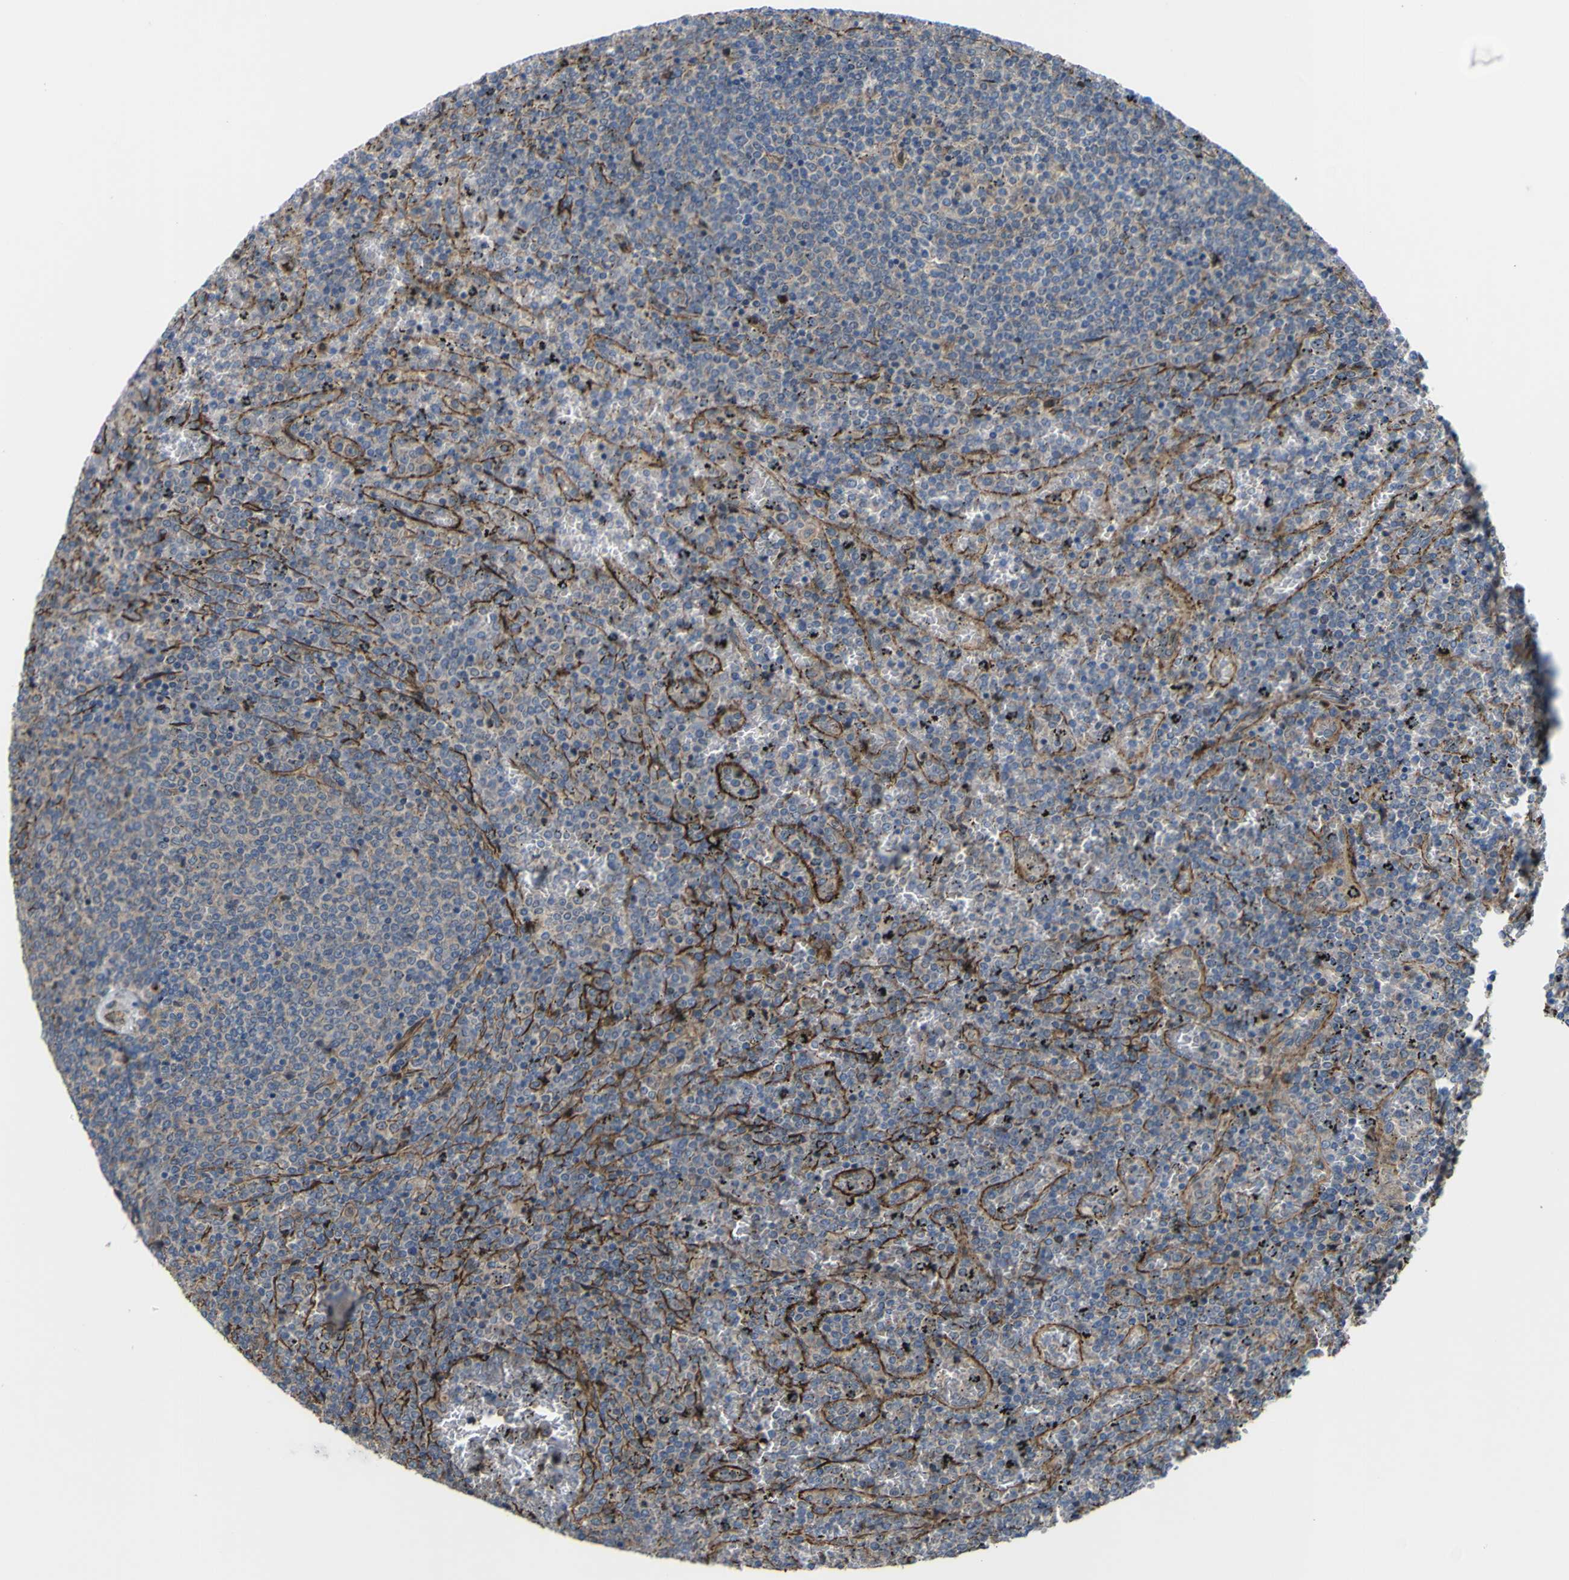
{"staining": {"intensity": "negative", "quantity": "none", "location": "none"}, "tissue": "lymphoma", "cell_type": "Tumor cells", "image_type": "cancer", "snomed": [{"axis": "morphology", "description": "Malignant lymphoma, non-Hodgkin's type, Low grade"}, {"axis": "topography", "description": "Spleen"}], "caption": "Tumor cells show no significant protein staining in low-grade malignant lymphoma, non-Hodgkin's type.", "gene": "FBXO30", "patient": {"sex": "female", "age": 77}}